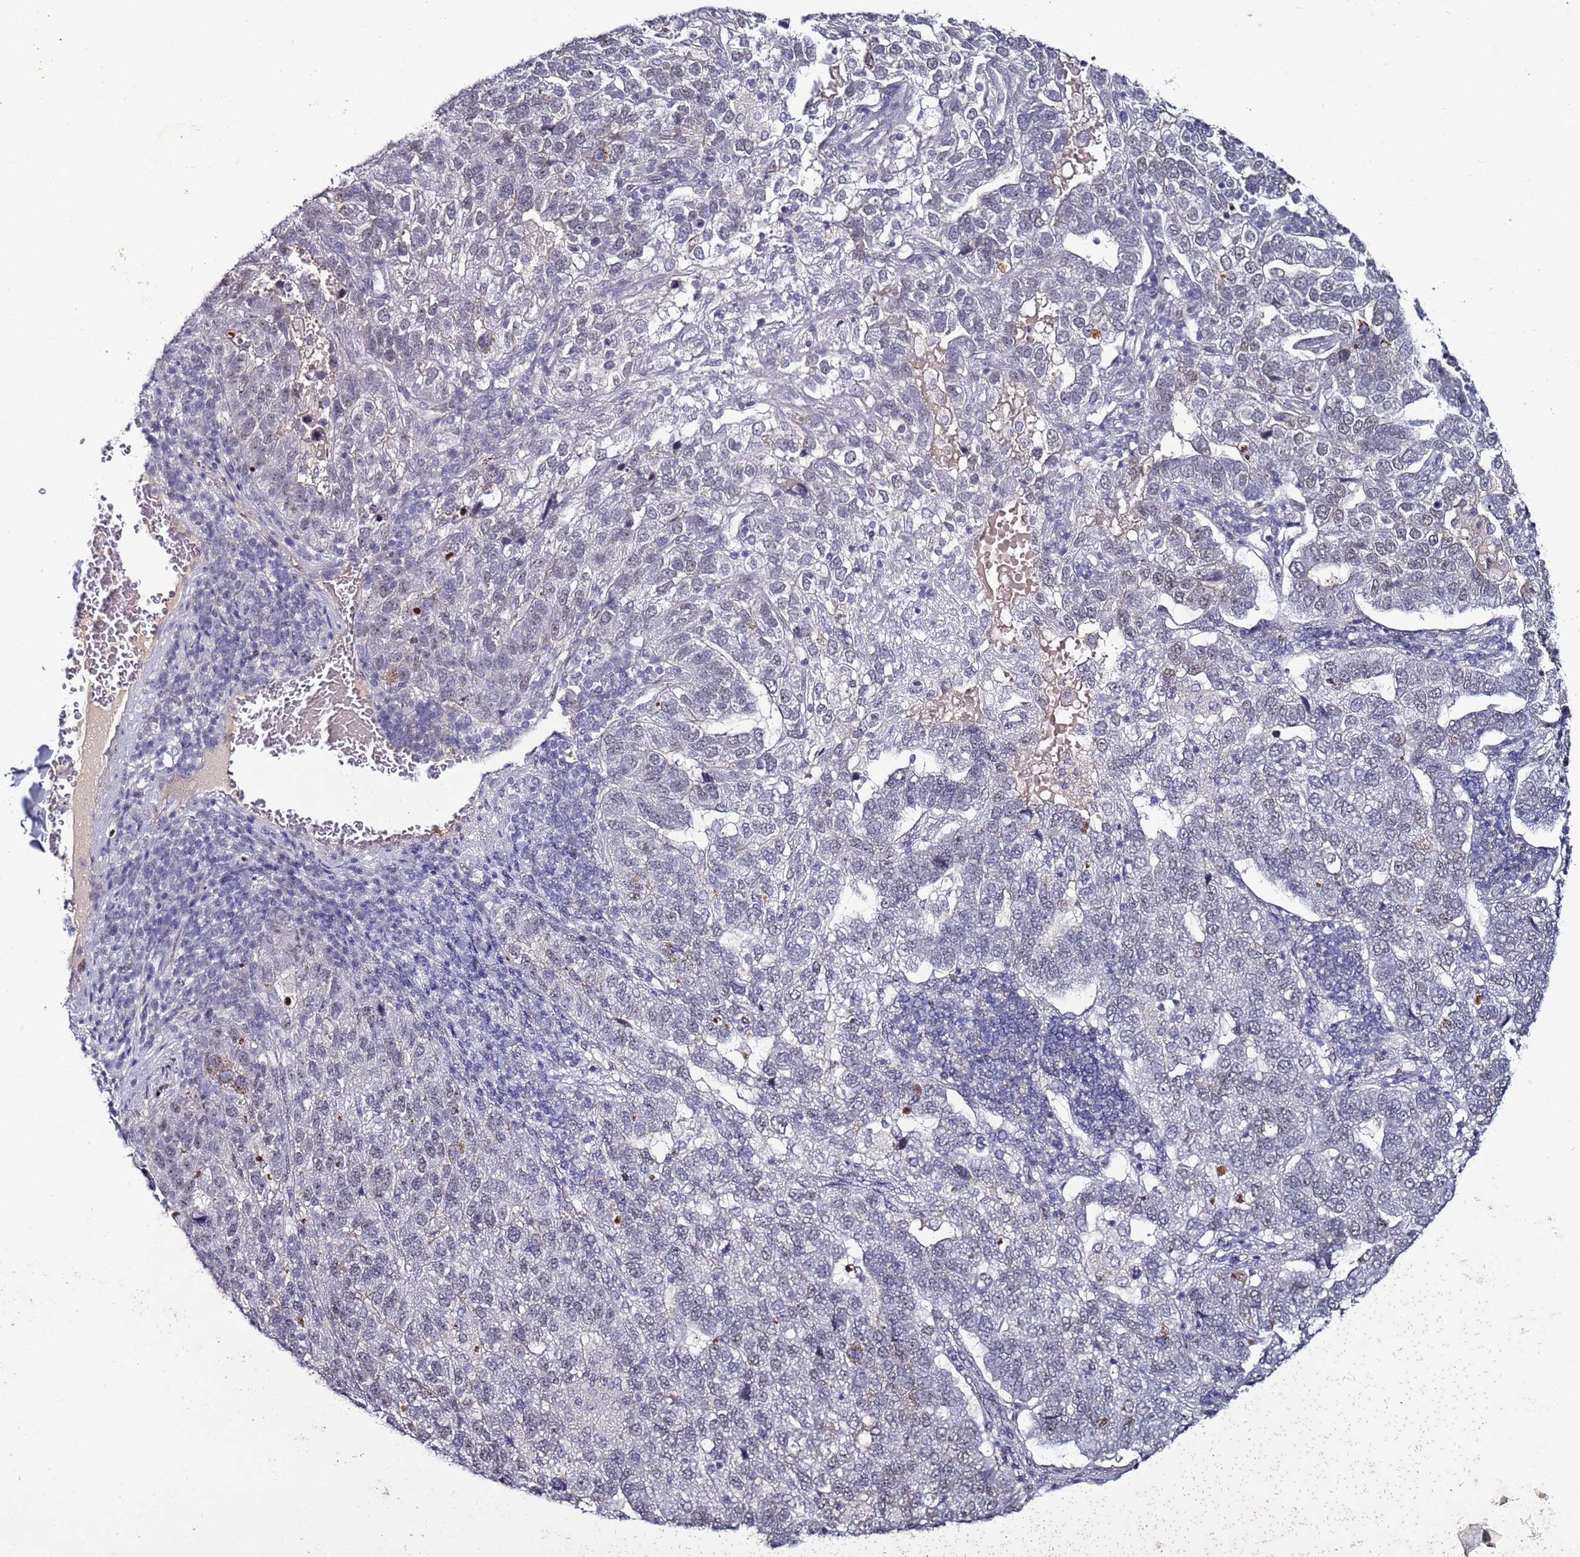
{"staining": {"intensity": "negative", "quantity": "none", "location": "none"}, "tissue": "pancreatic cancer", "cell_type": "Tumor cells", "image_type": "cancer", "snomed": [{"axis": "morphology", "description": "Adenocarcinoma, NOS"}, {"axis": "topography", "description": "Pancreas"}], "caption": "This is an immunohistochemistry photomicrograph of adenocarcinoma (pancreatic). There is no staining in tumor cells.", "gene": "PSMA7", "patient": {"sex": "female", "age": 61}}